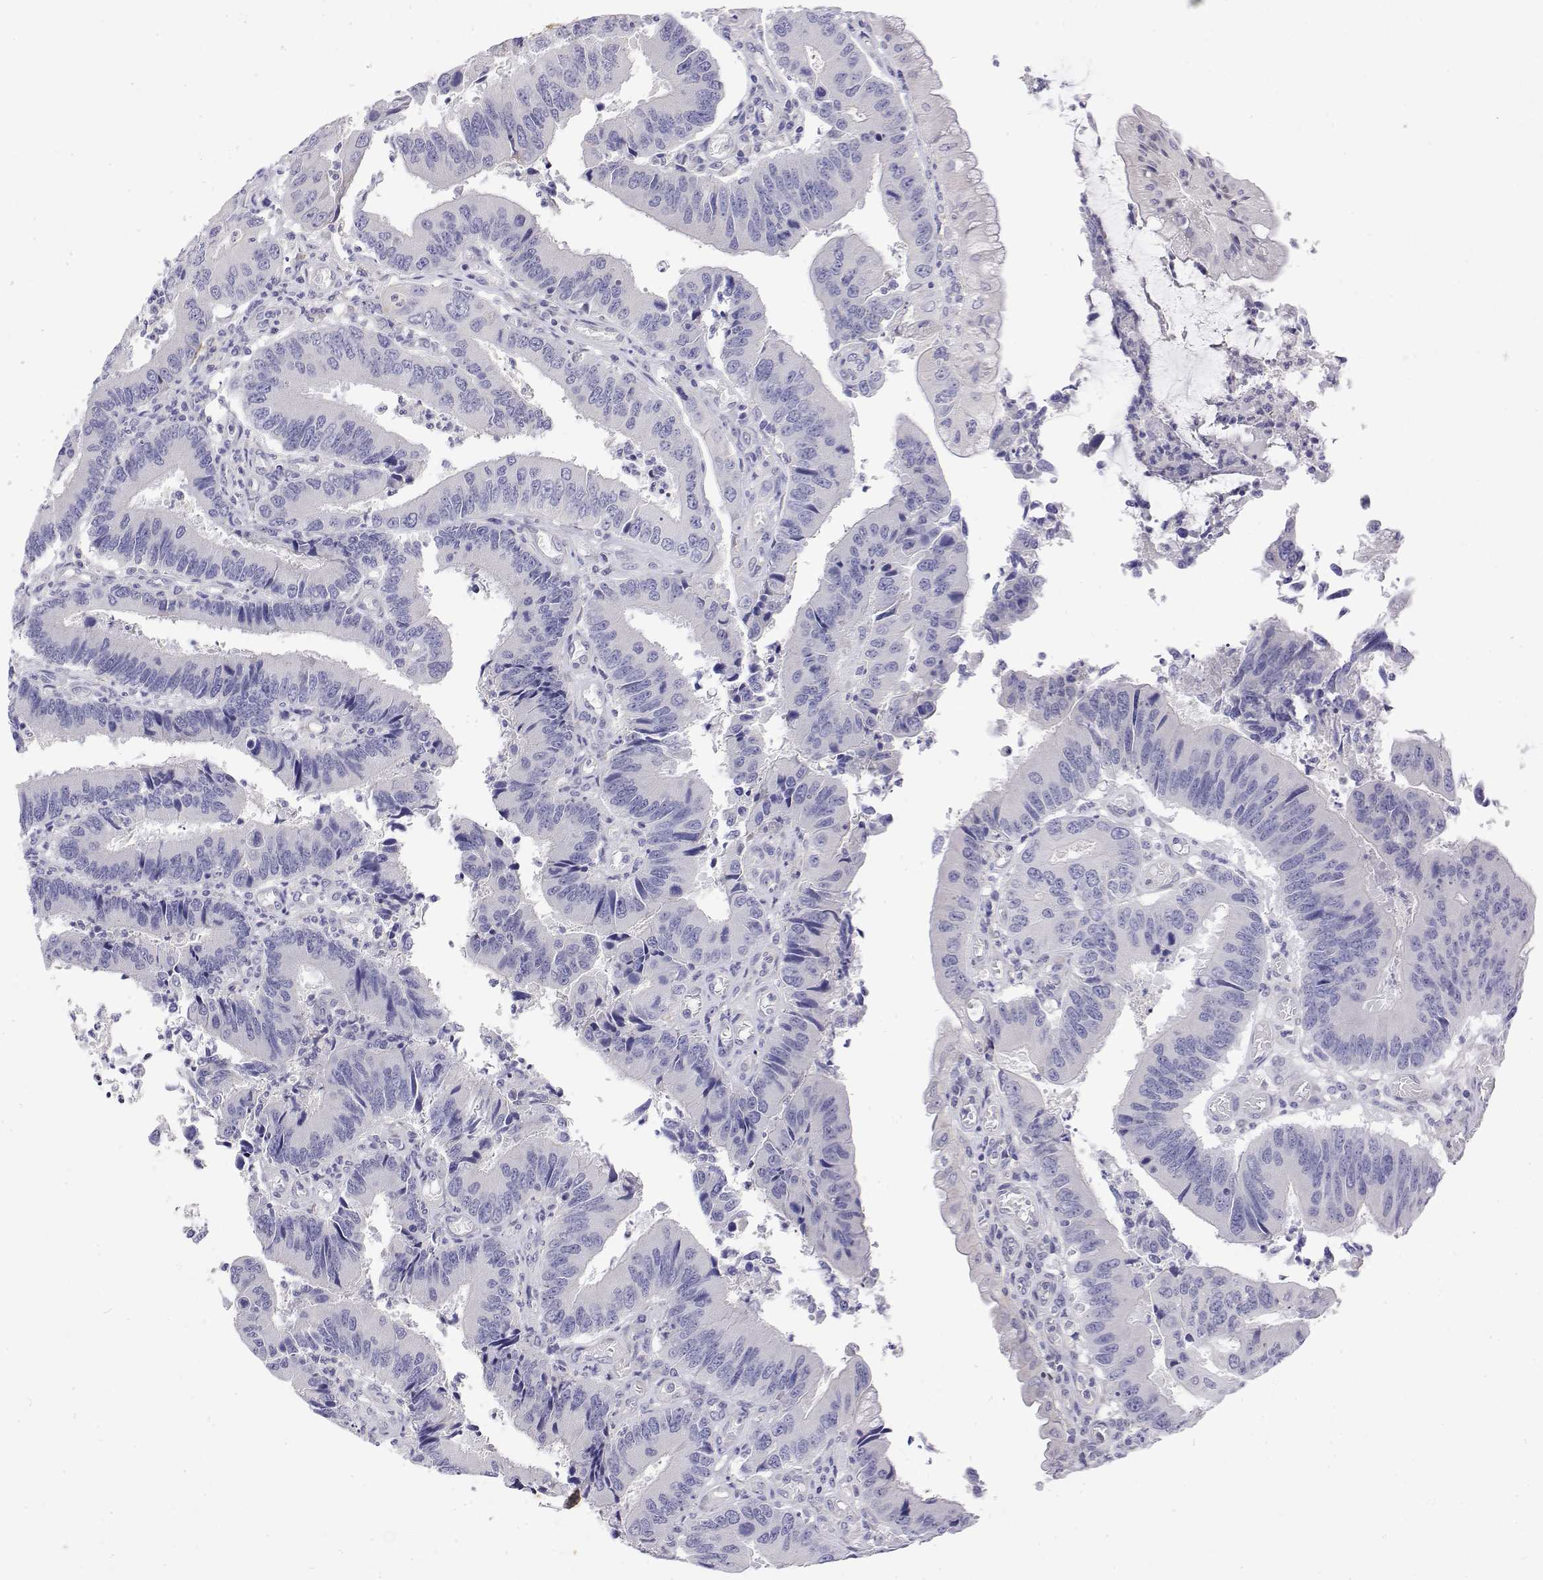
{"staining": {"intensity": "negative", "quantity": "none", "location": "none"}, "tissue": "colorectal cancer", "cell_type": "Tumor cells", "image_type": "cancer", "snomed": [{"axis": "morphology", "description": "Adenocarcinoma, NOS"}, {"axis": "topography", "description": "Colon"}], "caption": "This is an immunohistochemistry (IHC) photomicrograph of colorectal adenocarcinoma. There is no expression in tumor cells.", "gene": "LY6D", "patient": {"sex": "female", "age": 67}}